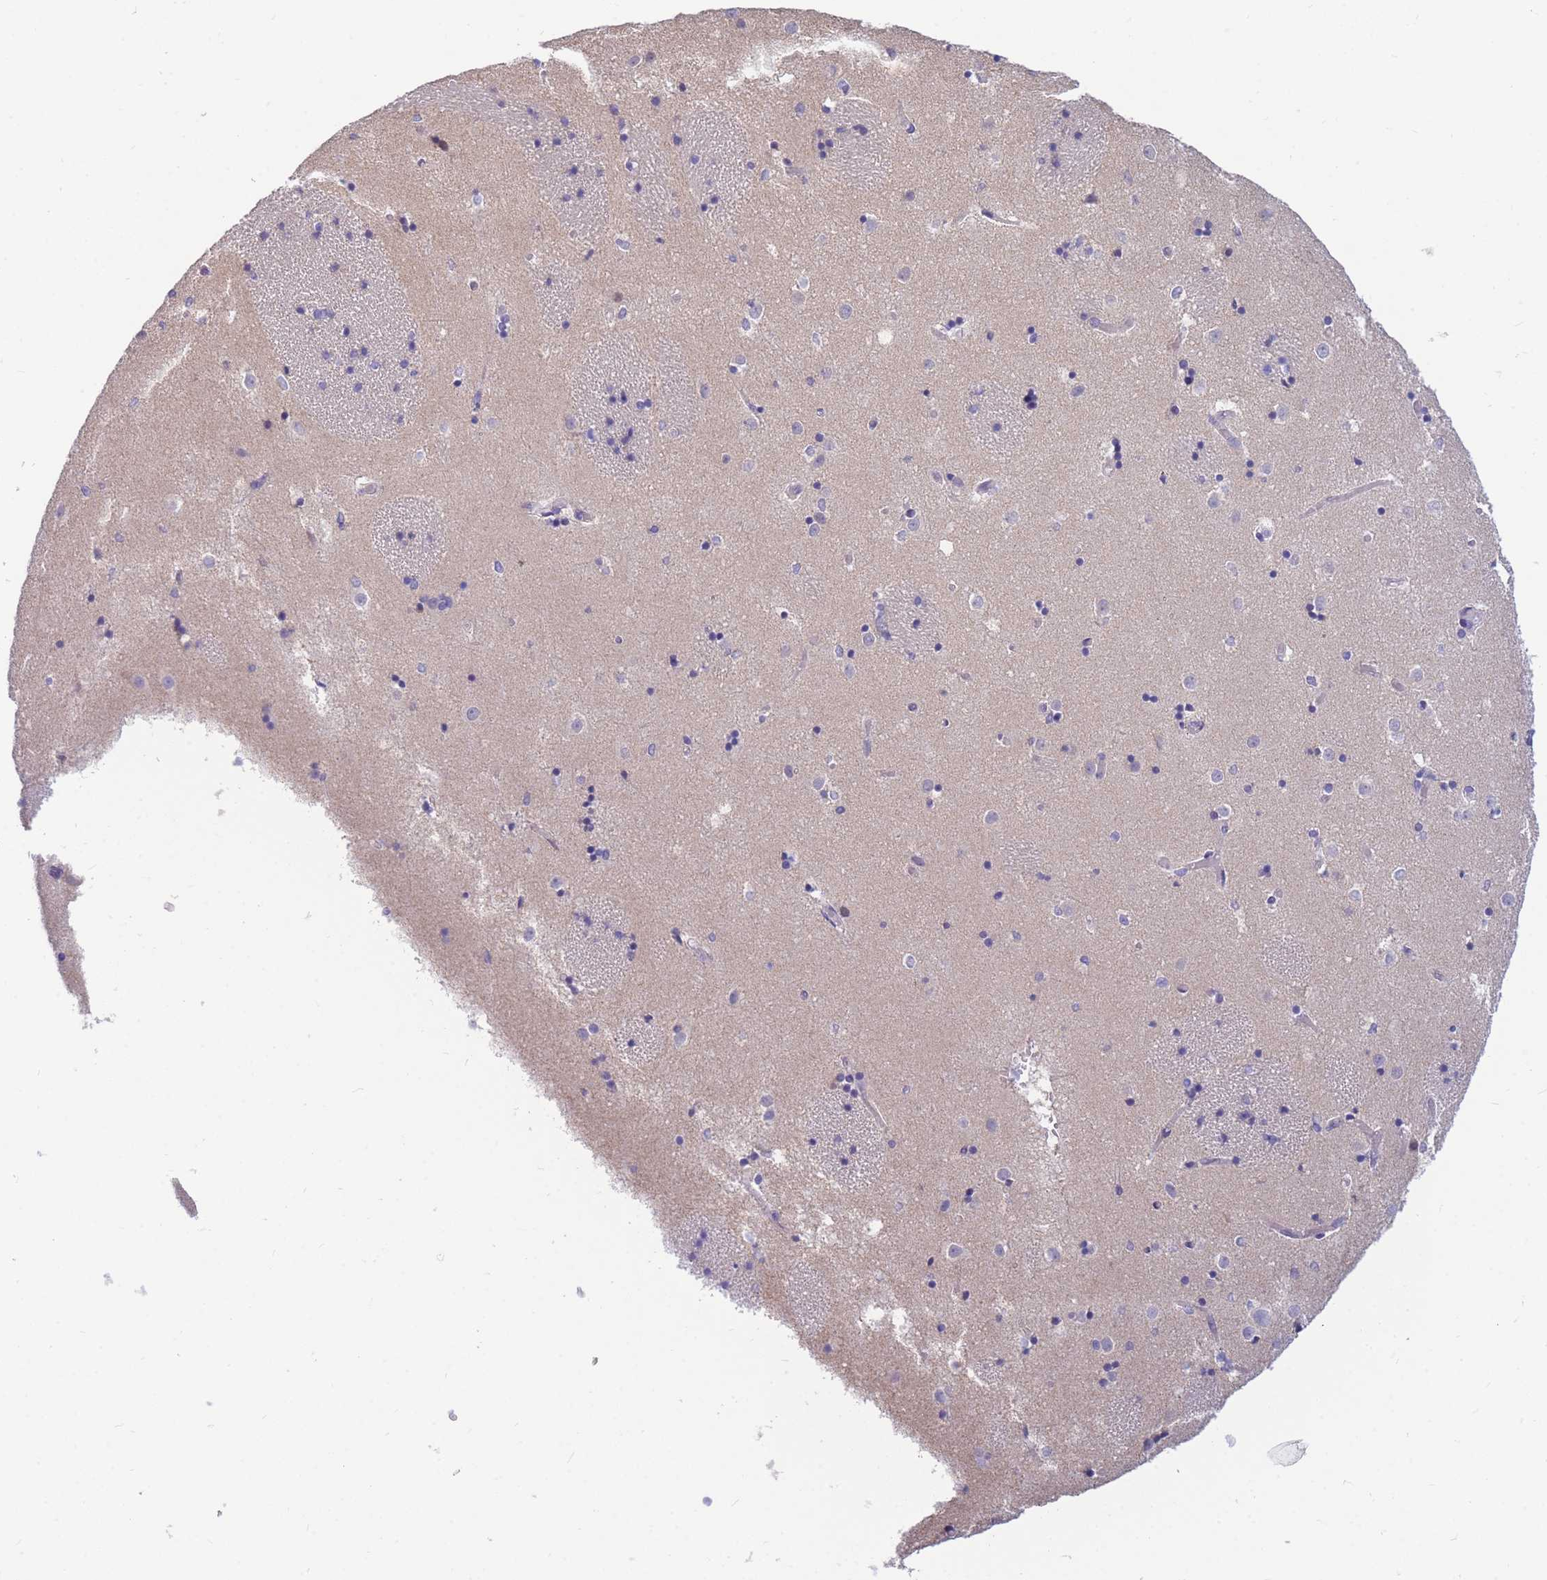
{"staining": {"intensity": "negative", "quantity": "none", "location": "none"}, "tissue": "caudate", "cell_type": "Glial cells", "image_type": "normal", "snomed": [{"axis": "morphology", "description": "Normal tissue, NOS"}, {"axis": "topography", "description": "Lateral ventricle wall"}], "caption": "An image of caudate stained for a protein exhibits no brown staining in glial cells. (IHC, brightfield microscopy, high magnification).", "gene": "DHRS11", "patient": {"sex": "female", "age": 52}}